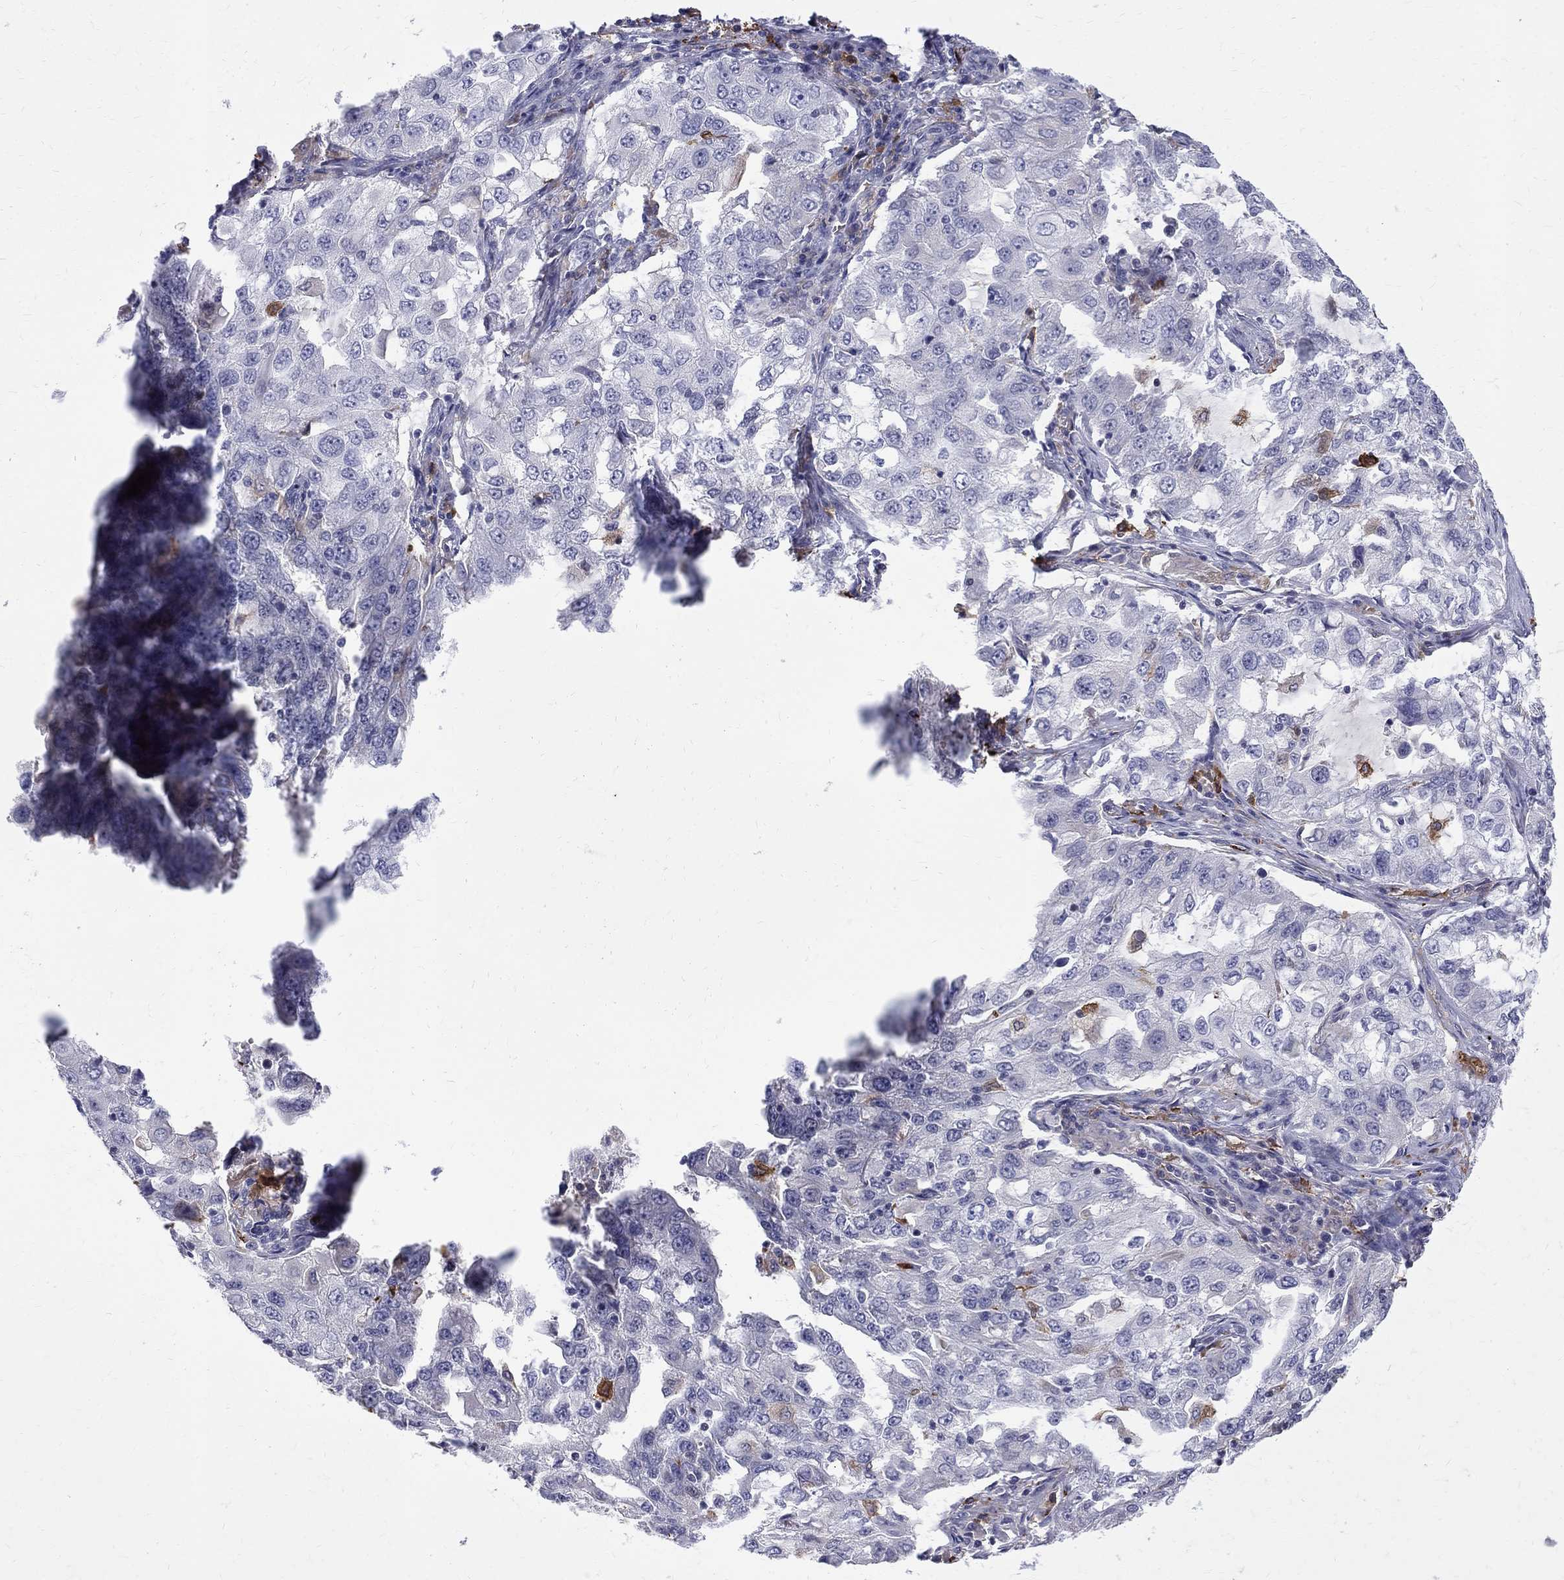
{"staining": {"intensity": "negative", "quantity": "none", "location": "none"}, "tissue": "lung cancer", "cell_type": "Tumor cells", "image_type": "cancer", "snomed": [{"axis": "morphology", "description": "Adenocarcinoma, NOS"}, {"axis": "topography", "description": "Lung"}], "caption": "There is no significant expression in tumor cells of adenocarcinoma (lung). (Stains: DAB (3,3'-diaminobenzidine) immunohistochemistry with hematoxylin counter stain, Microscopy: brightfield microscopy at high magnification).", "gene": "AGER", "patient": {"sex": "female", "age": 61}}